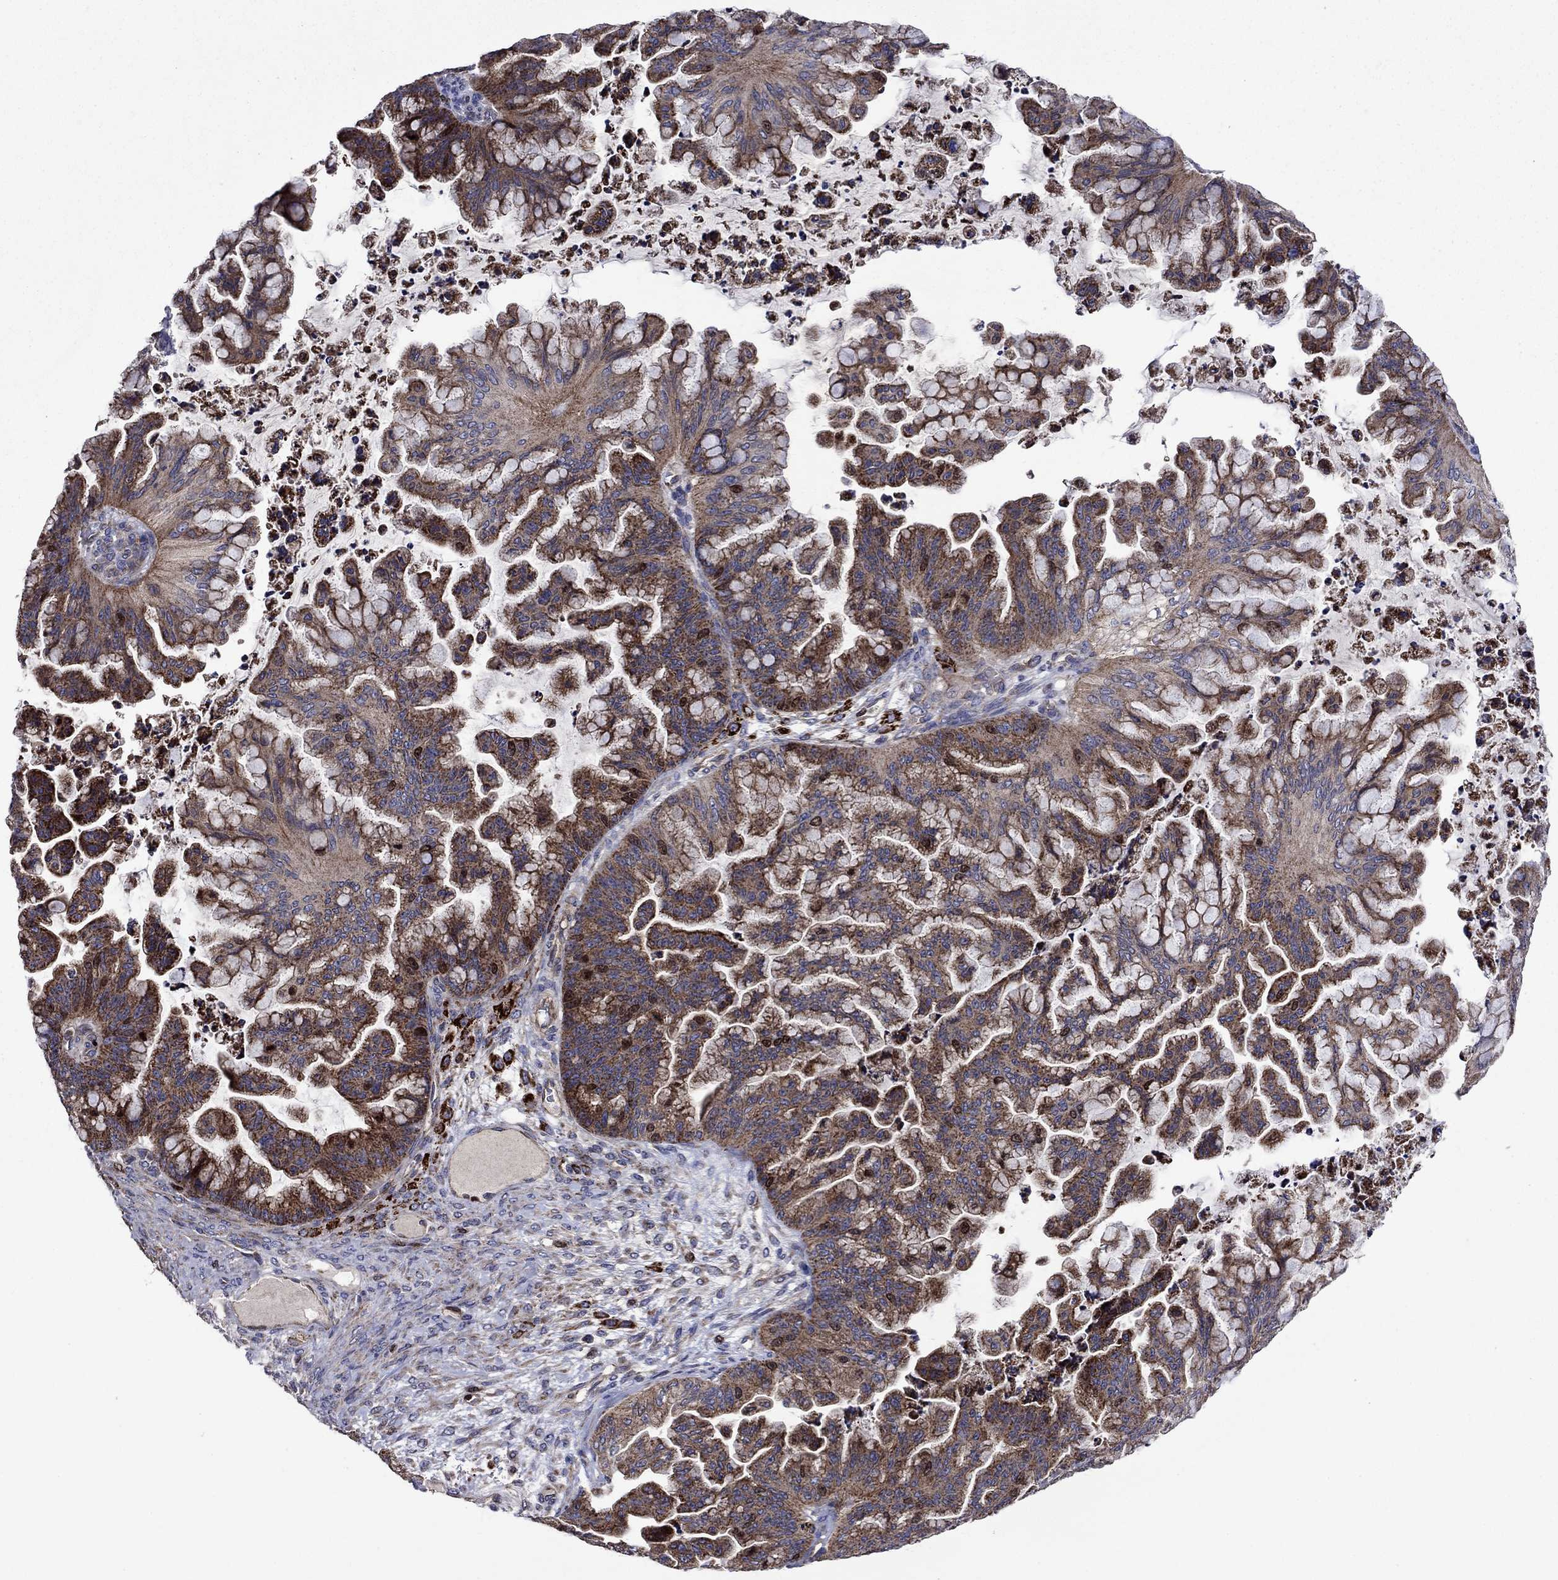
{"staining": {"intensity": "strong", "quantity": "25%-75%", "location": "cytoplasmic/membranous,nuclear"}, "tissue": "ovarian cancer", "cell_type": "Tumor cells", "image_type": "cancer", "snomed": [{"axis": "morphology", "description": "Cystadenocarcinoma, mucinous, NOS"}, {"axis": "topography", "description": "Ovary"}], "caption": "This is a photomicrograph of immunohistochemistry (IHC) staining of ovarian cancer, which shows strong positivity in the cytoplasmic/membranous and nuclear of tumor cells.", "gene": "KIF22", "patient": {"sex": "female", "age": 67}}